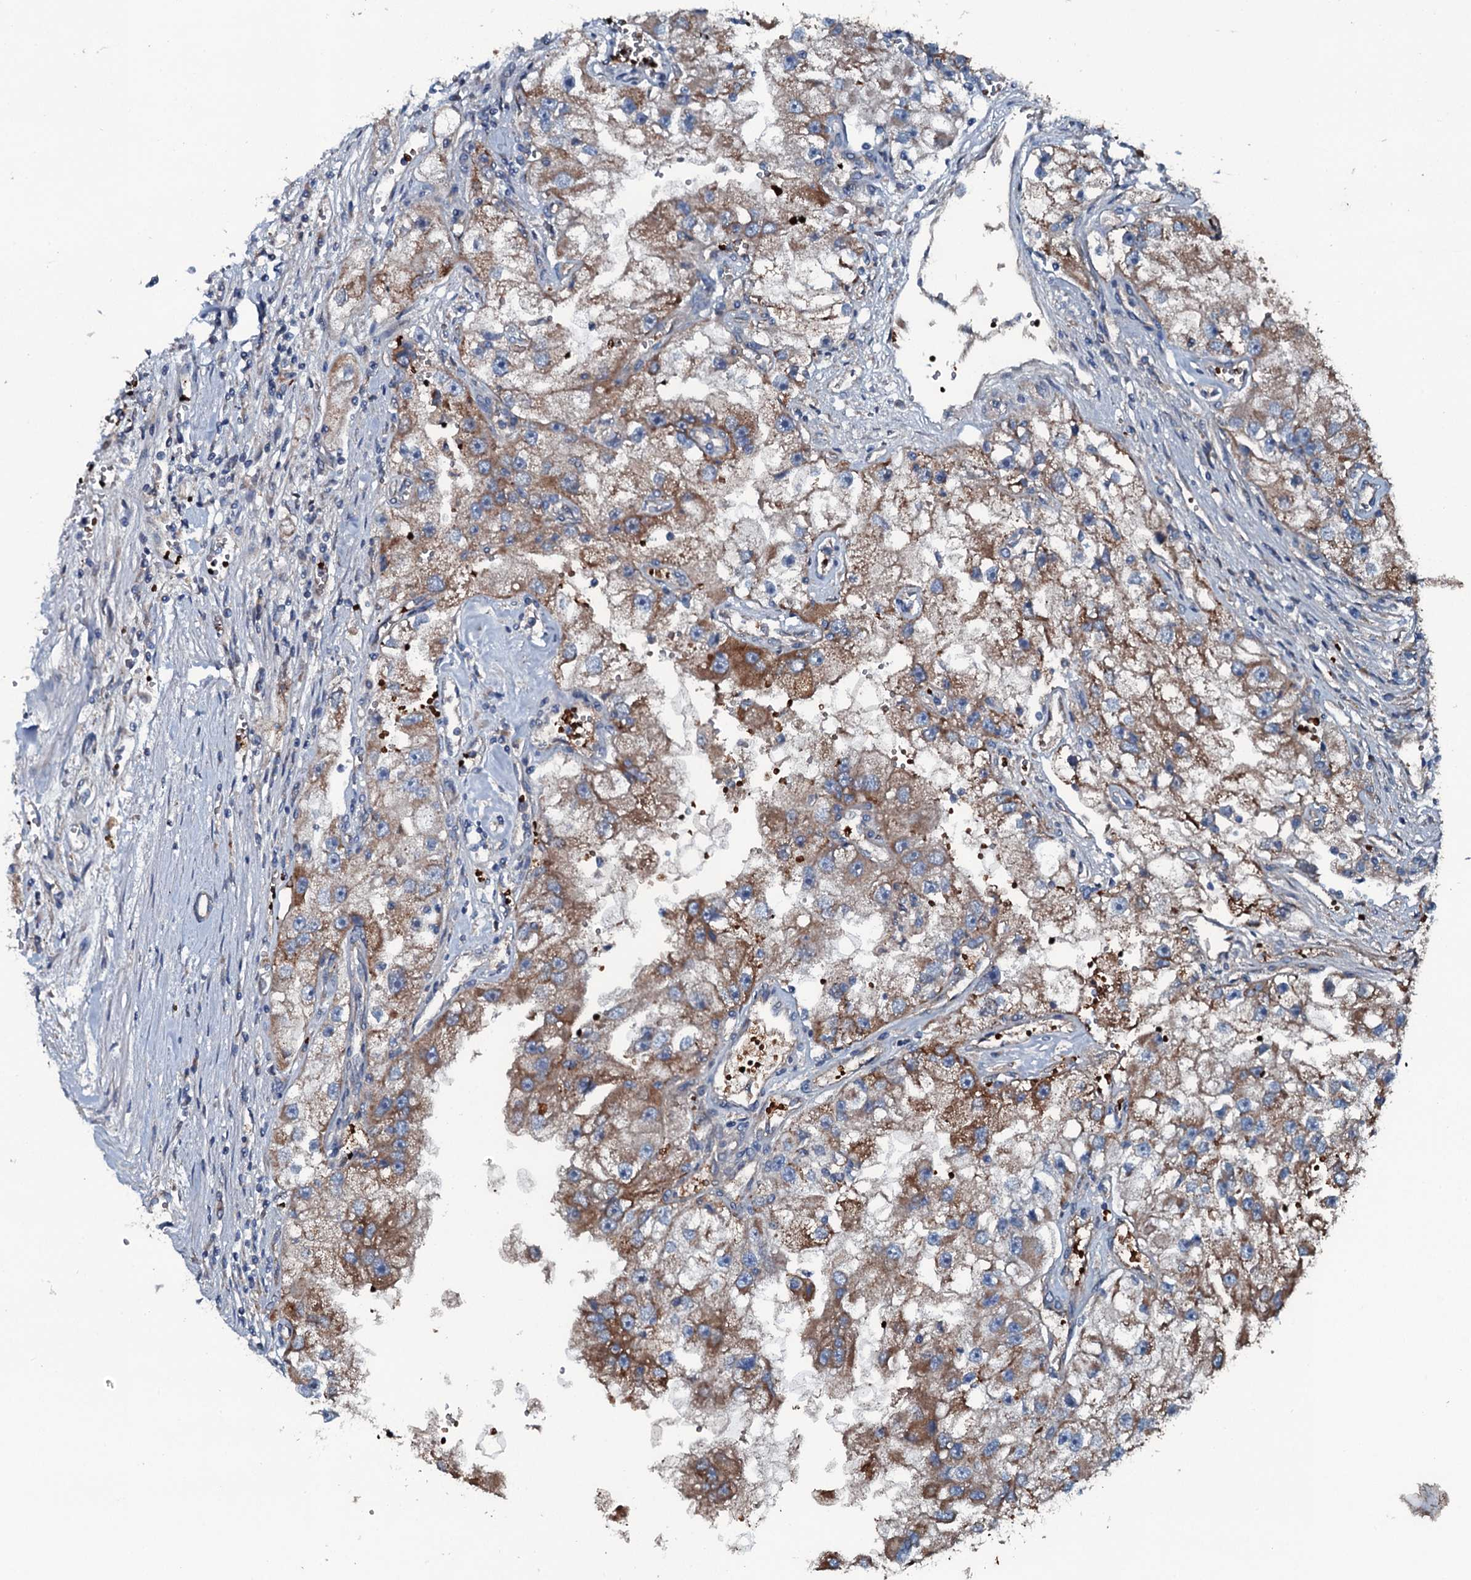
{"staining": {"intensity": "moderate", "quantity": ">75%", "location": "cytoplasmic/membranous"}, "tissue": "renal cancer", "cell_type": "Tumor cells", "image_type": "cancer", "snomed": [{"axis": "morphology", "description": "Adenocarcinoma, NOS"}, {"axis": "topography", "description": "Kidney"}], "caption": "Human renal adenocarcinoma stained with a protein marker demonstrates moderate staining in tumor cells.", "gene": "TRIM7", "patient": {"sex": "male", "age": 63}}